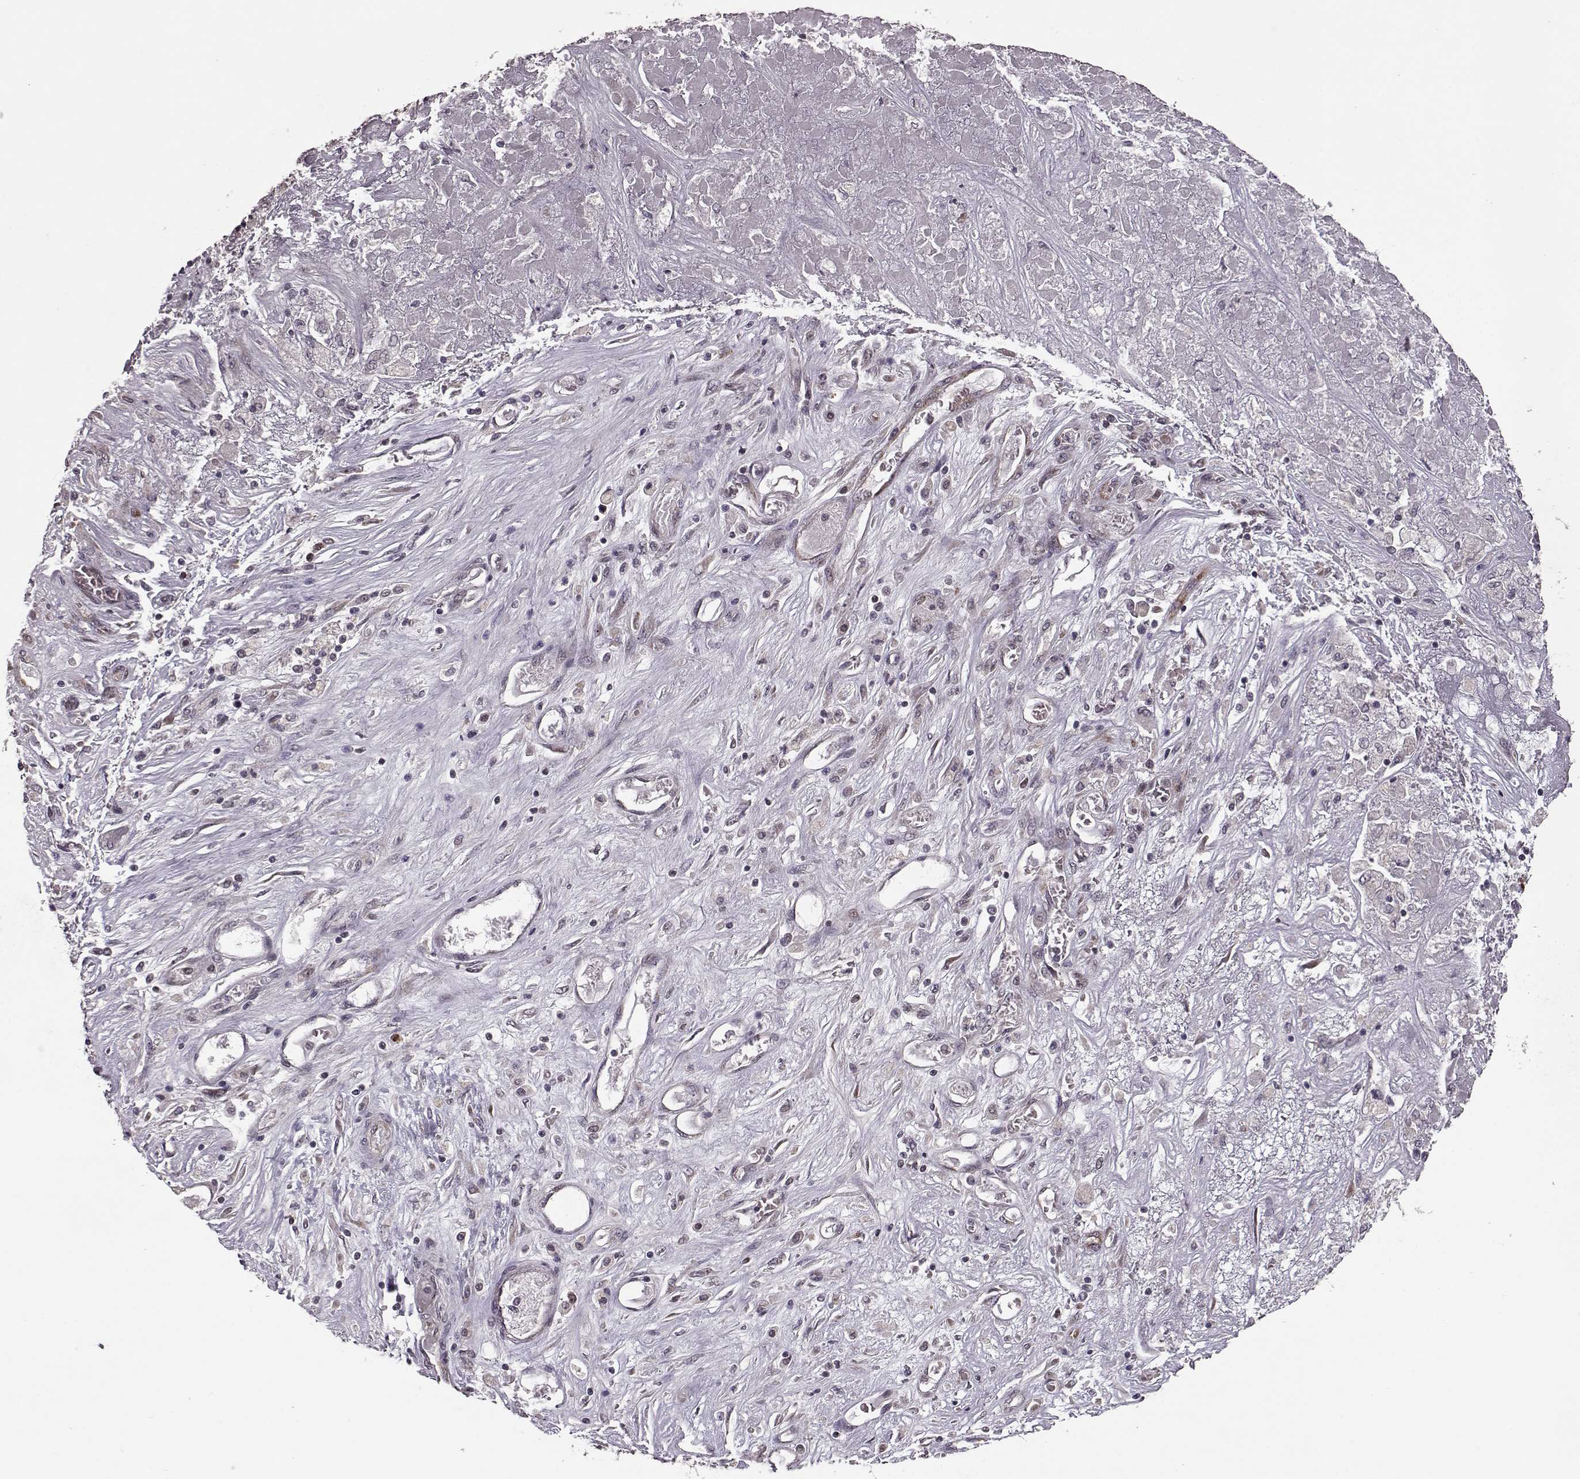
{"staining": {"intensity": "negative", "quantity": "none", "location": "none"}, "tissue": "liver cancer", "cell_type": "Tumor cells", "image_type": "cancer", "snomed": [{"axis": "morphology", "description": "Cholangiocarcinoma"}, {"axis": "topography", "description": "Liver"}], "caption": "Immunohistochemical staining of human liver cancer exhibits no significant expression in tumor cells.", "gene": "ELOVL5", "patient": {"sex": "female", "age": 52}}